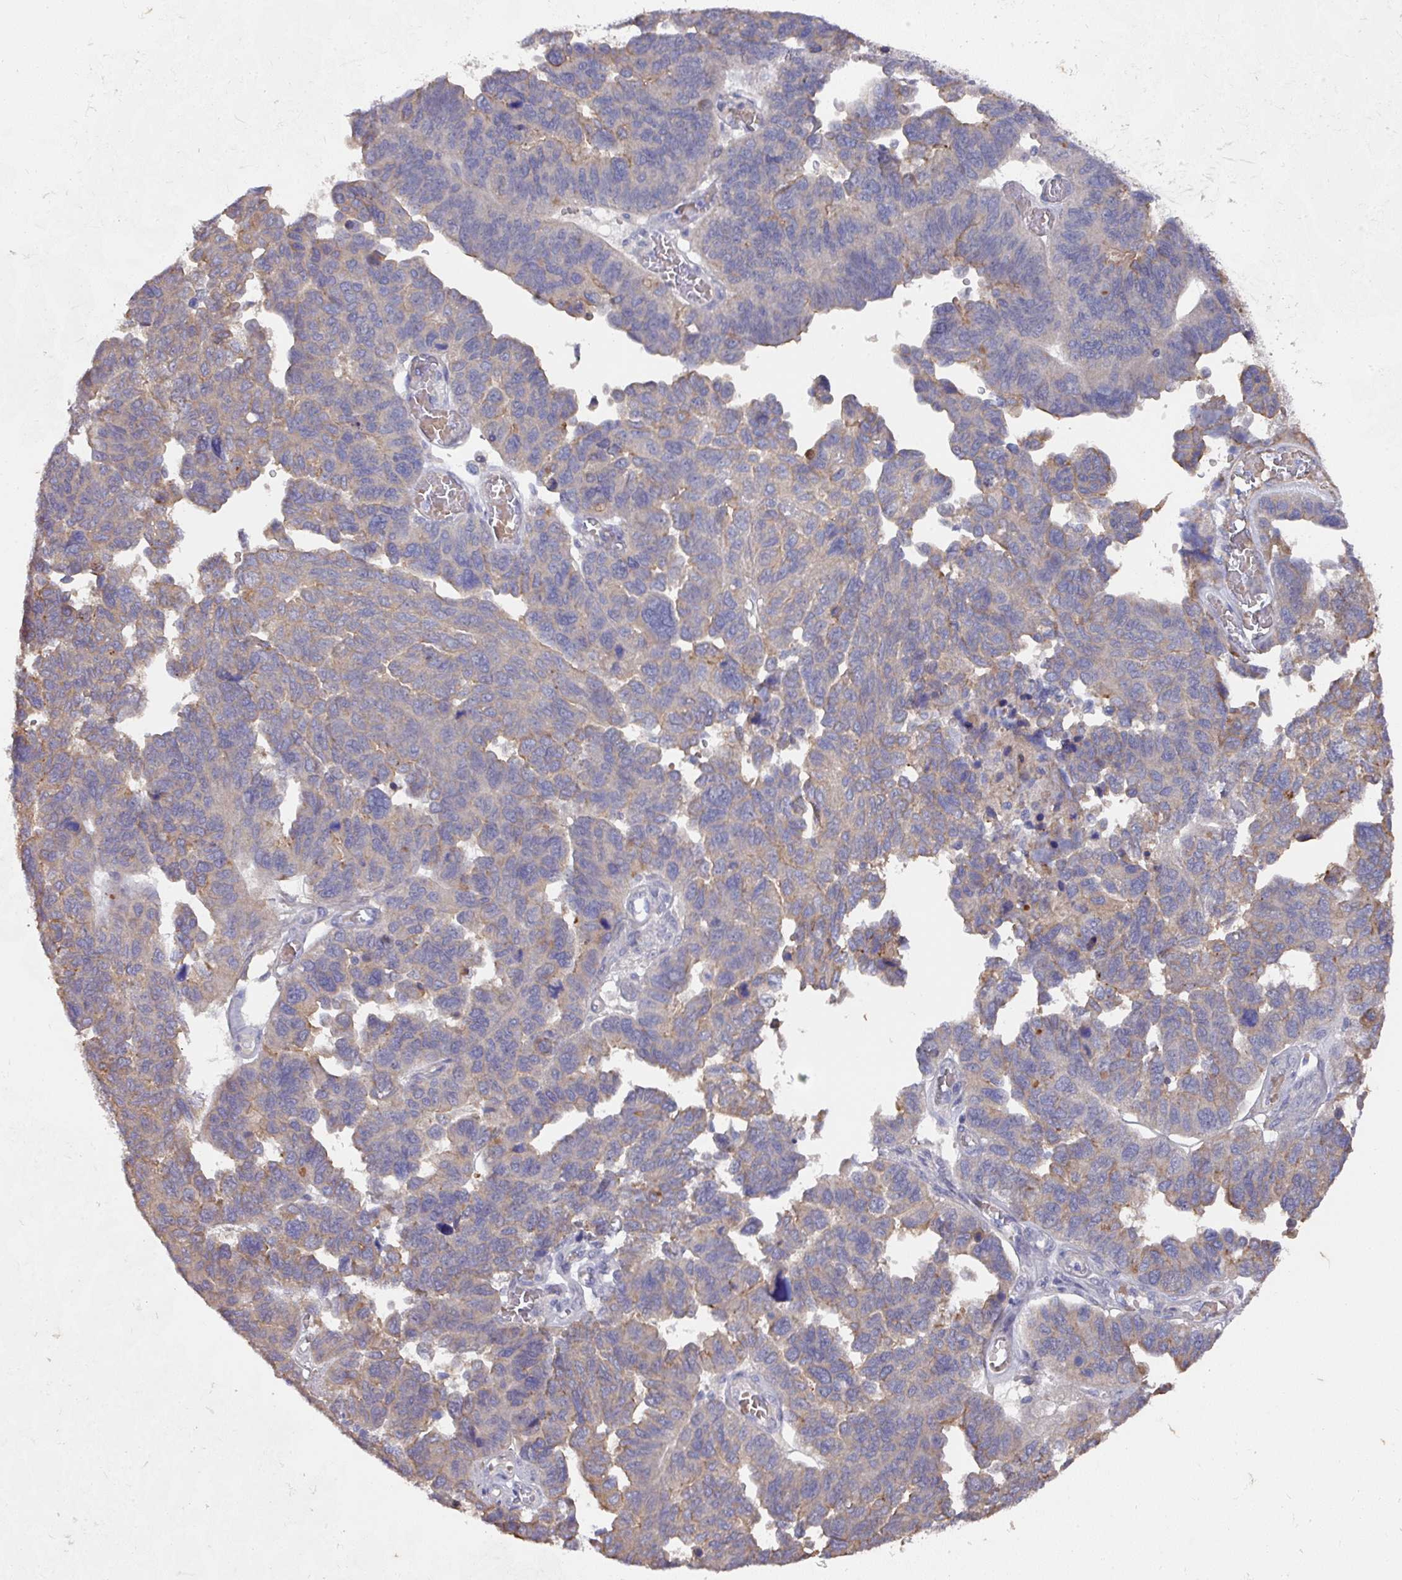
{"staining": {"intensity": "weak", "quantity": "<25%", "location": "cytoplasmic/membranous"}, "tissue": "ovarian cancer", "cell_type": "Tumor cells", "image_type": "cancer", "snomed": [{"axis": "morphology", "description": "Cystadenocarcinoma, serous, NOS"}, {"axis": "topography", "description": "Ovary"}], "caption": "The micrograph exhibits no significant staining in tumor cells of ovarian cancer.", "gene": "PRR5", "patient": {"sex": "female", "age": 64}}